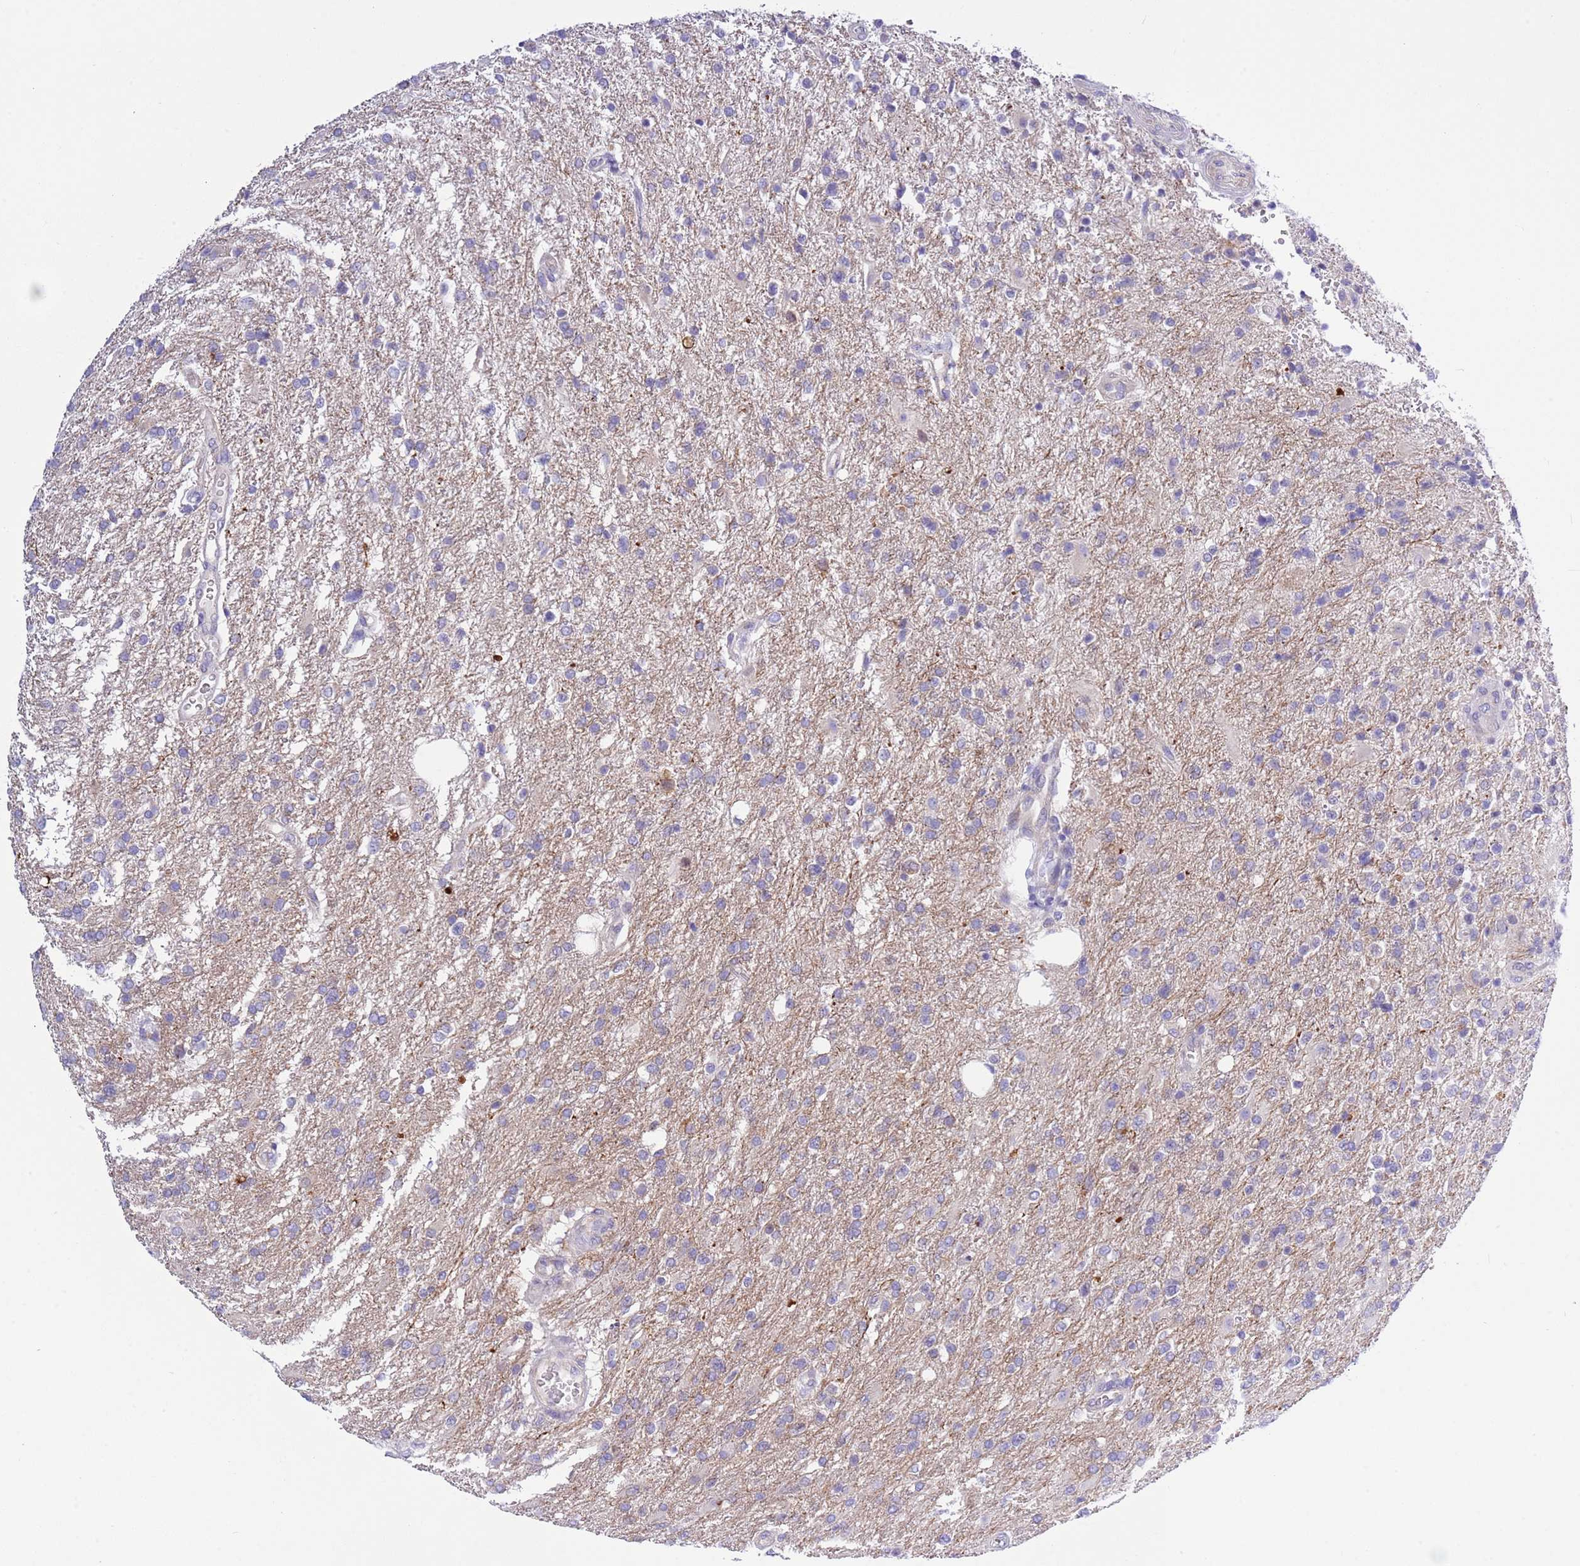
{"staining": {"intensity": "negative", "quantity": "none", "location": "none"}, "tissue": "glioma", "cell_type": "Tumor cells", "image_type": "cancer", "snomed": [{"axis": "morphology", "description": "Glioma, malignant, High grade"}, {"axis": "topography", "description": "Brain"}], "caption": "Immunohistochemistry histopathology image of neoplastic tissue: human malignant high-grade glioma stained with DAB (3,3'-diaminobenzidine) displays no significant protein positivity in tumor cells.", "gene": "NET1", "patient": {"sex": "male", "age": 56}}